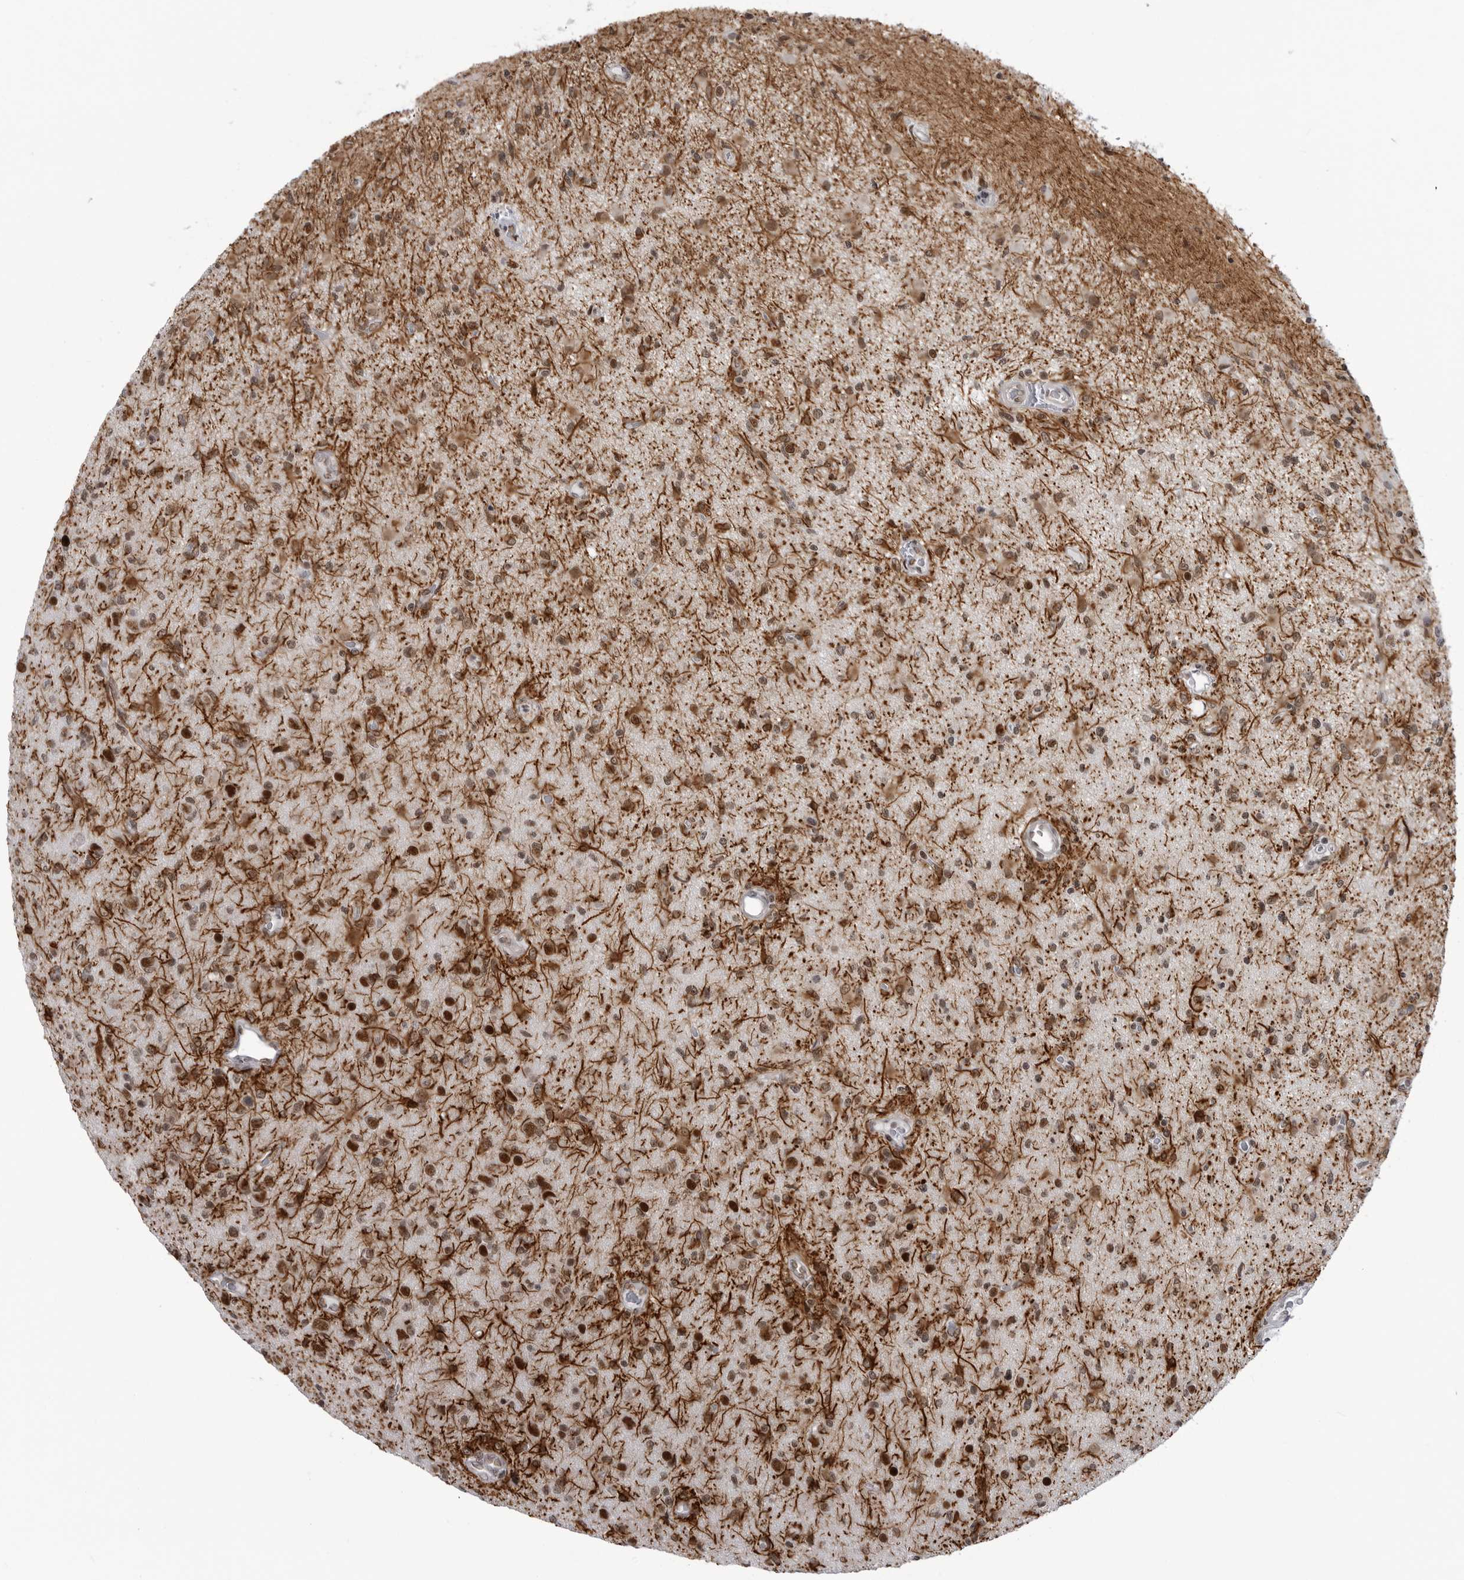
{"staining": {"intensity": "moderate", "quantity": ">75%", "location": "nuclear"}, "tissue": "glioma", "cell_type": "Tumor cells", "image_type": "cancer", "snomed": [{"axis": "morphology", "description": "Glioma, malignant, High grade"}, {"axis": "topography", "description": "Brain"}], "caption": "IHC of glioma displays medium levels of moderate nuclear staining in approximately >75% of tumor cells. Using DAB (brown) and hematoxylin (blue) stains, captured at high magnification using brightfield microscopy.", "gene": "RNF26", "patient": {"sex": "female", "age": 57}}